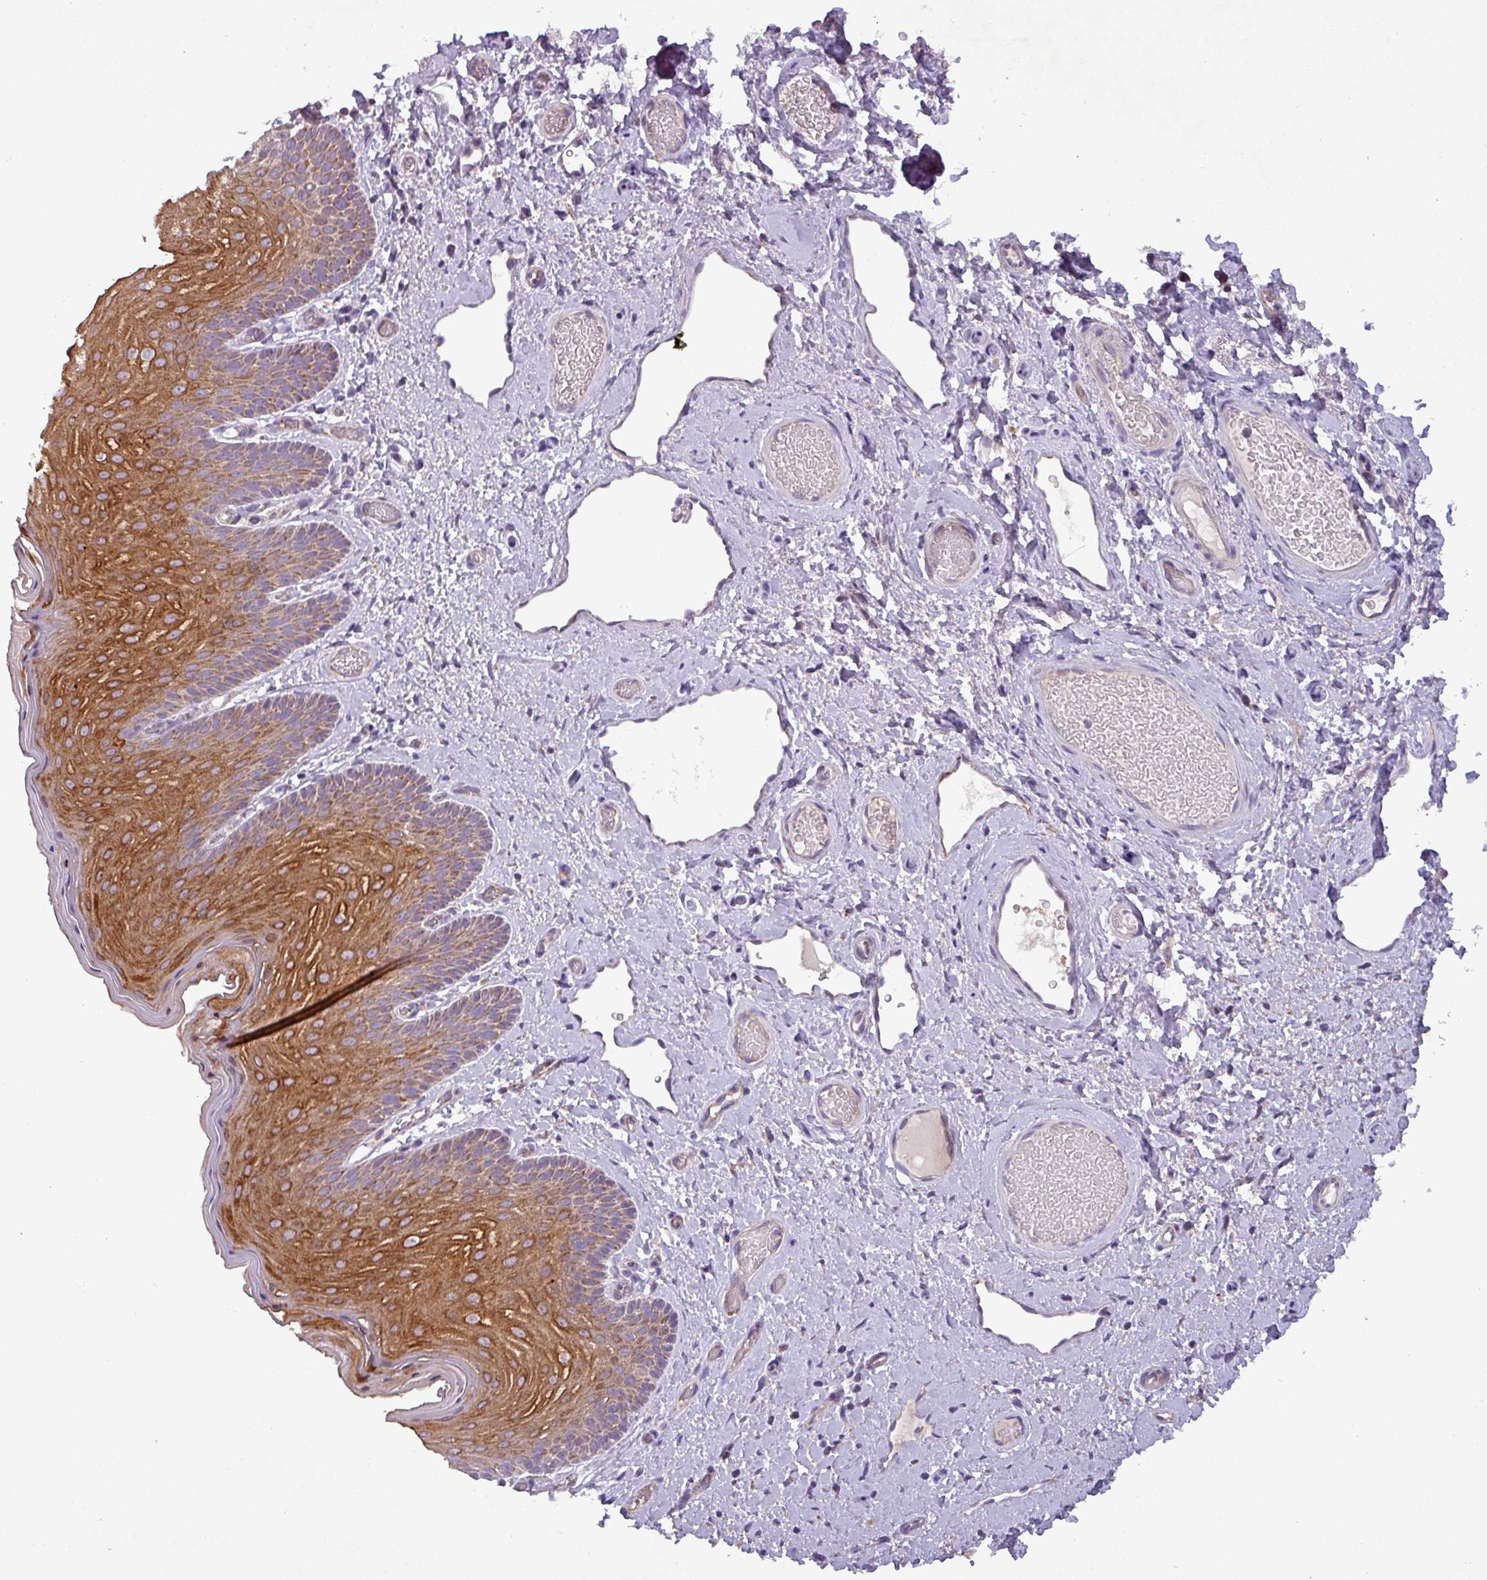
{"staining": {"intensity": "strong", "quantity": ">75%", "location": "cytoplasmic/membranous"}, "tissue": "skin", "cell_type": "Epidermal cells", "image_type": "normal", "snomed": [{"axis": "morphology", "description": "Normal tissue, NOS"}, {"axis": "topography", "description": "Anal"}], "caption": "A high-resolution histopathology image shows immunohistochemistry staining of unremarkable skin, which displays strong cytoplasmic/membranous positivity in approximately >75% of epidermal cells. The staining is performed using DAB brown chromogen to label protein expression. The nuclei are counter-stained blue using hematoxylin.", "gene": "PNMA6A", "patient": {"sex": "female", "age": 40}}